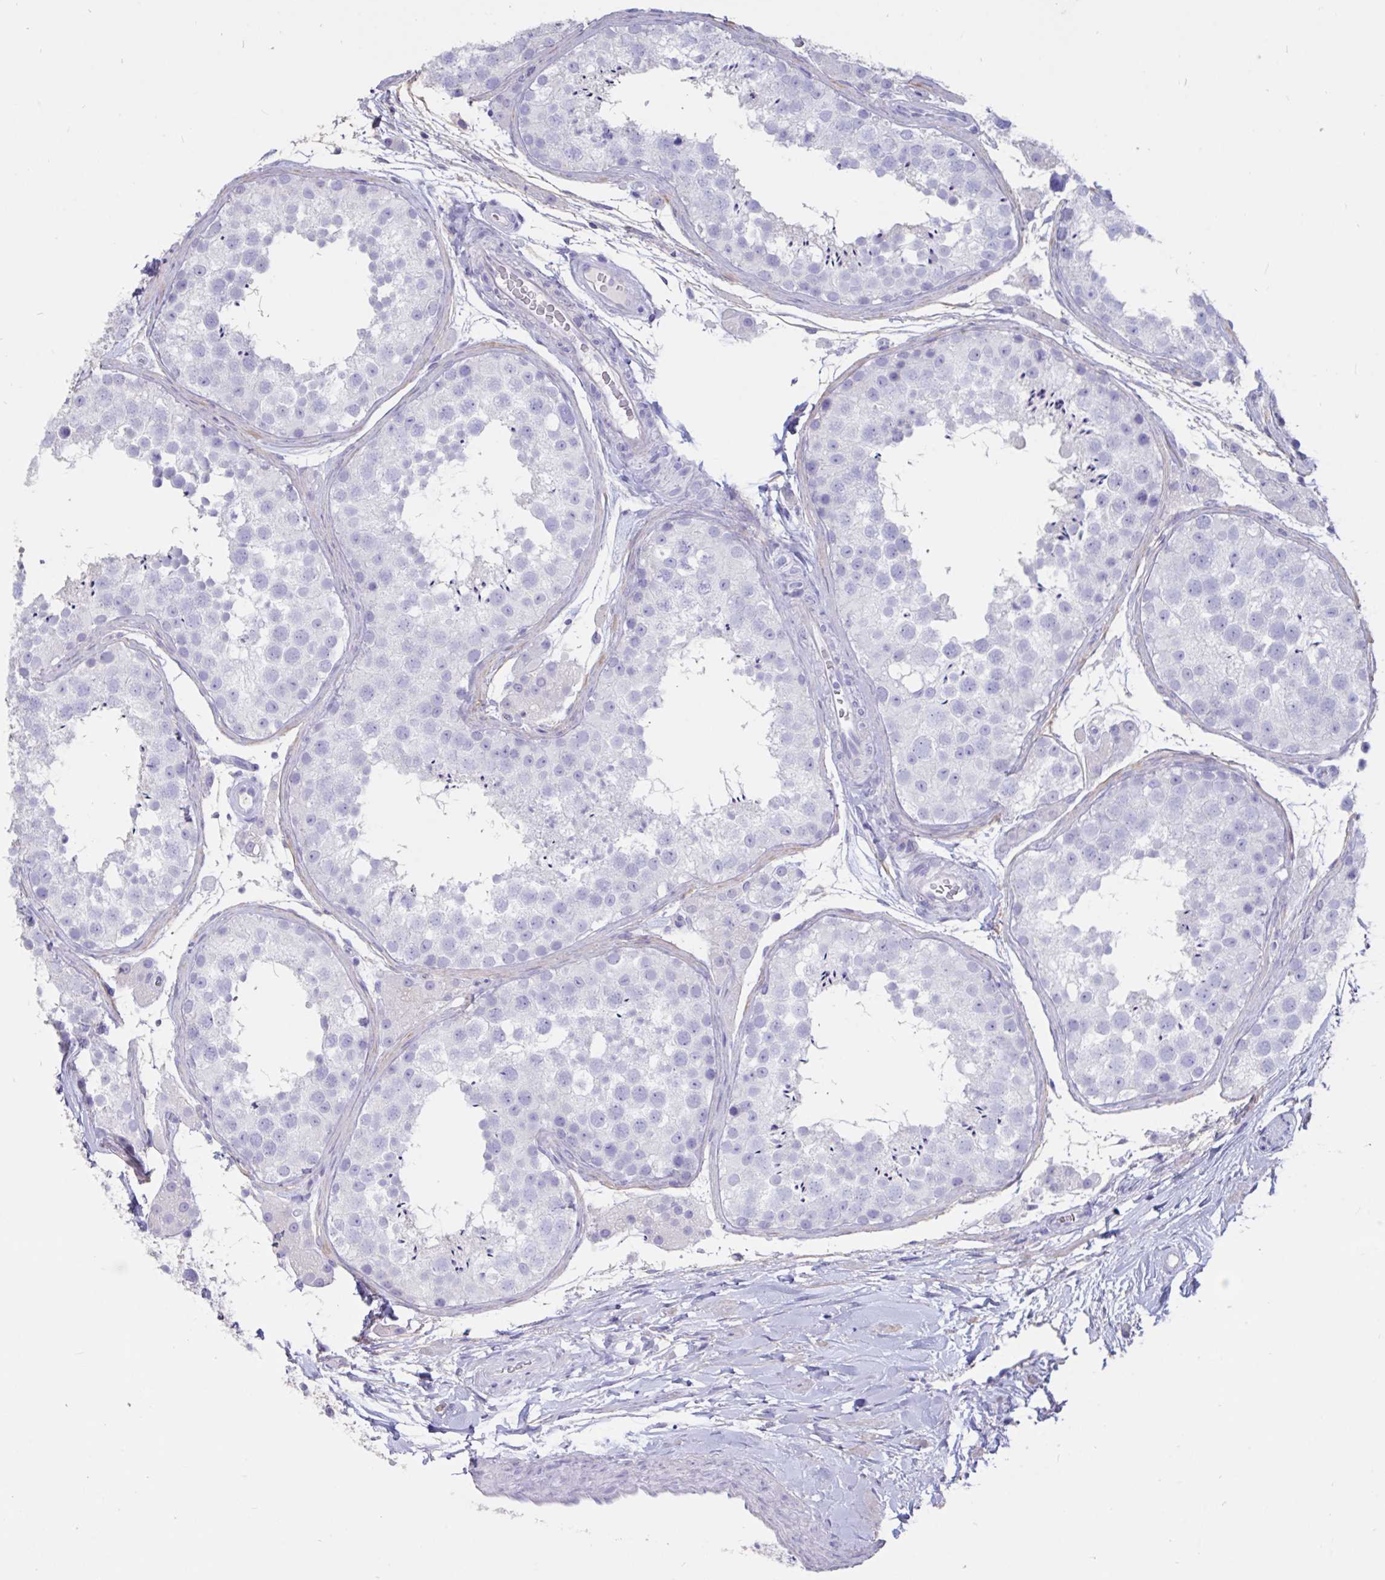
{"staining": {"intensity": "negative", "quantity": "none", "location": "none"}, "tissue": "testis", "cell_type": "Cells in seminiferous ducts", "image_type": "normal", "snomed": [{"axis": "morphology", "description": "Normal tissue, NOS"}, {"axis": "topography", "description": "Testis"}], "caption": "There is no significant staining in cells in seminiferous ducts of testis. (DAB (3,3'-diaminobenzidine) IHC visualized using brightfield microscopy, high magnification).", "gene": "TNNC1", "patient": {"sex": "male", "age": 41}}